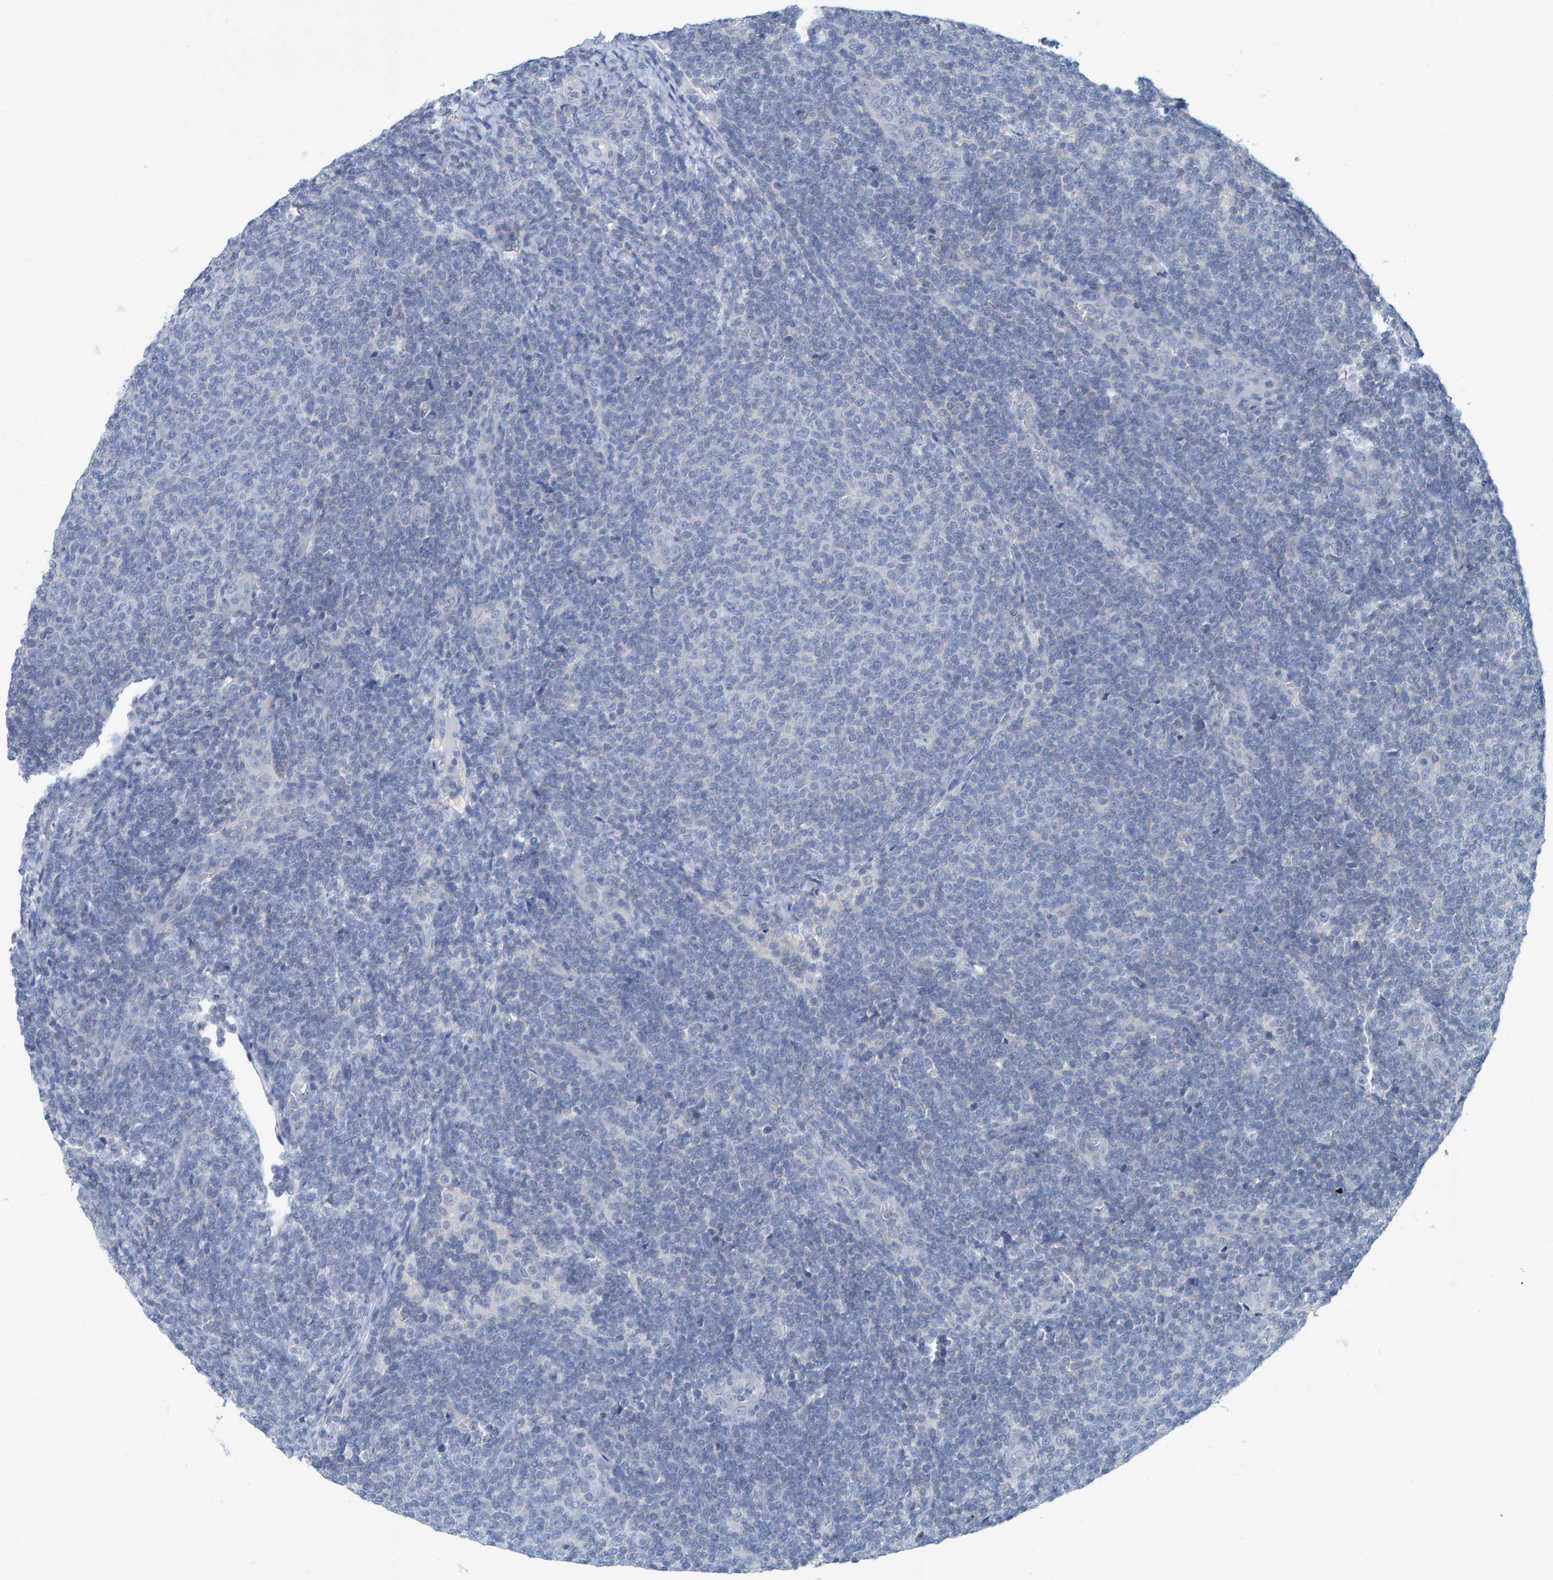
{"staining": {"intensity": "negative", "quantity": "none", "location": "none"}, "tissue": "lymphoma", "cell_type": "Tumor cells", "image_type": "cancer", "snomed": [{"axis": "morphology", "description": "Malignant lymphoma, non-Hodgkin's type, Low grade"}, {"axis": "topography", "description": "Lymph node"}], "caption": "Malignant lymphoma, non-Hodgkin's type (low-grade) was stained to show a protein in brown. There is no significant expression in tumor cells. (Immunohistochemistry (ihc), brightfield microscopy, high magnification).", "gene": "ALAD", "patient": {"sex": "male", "age": 66}}